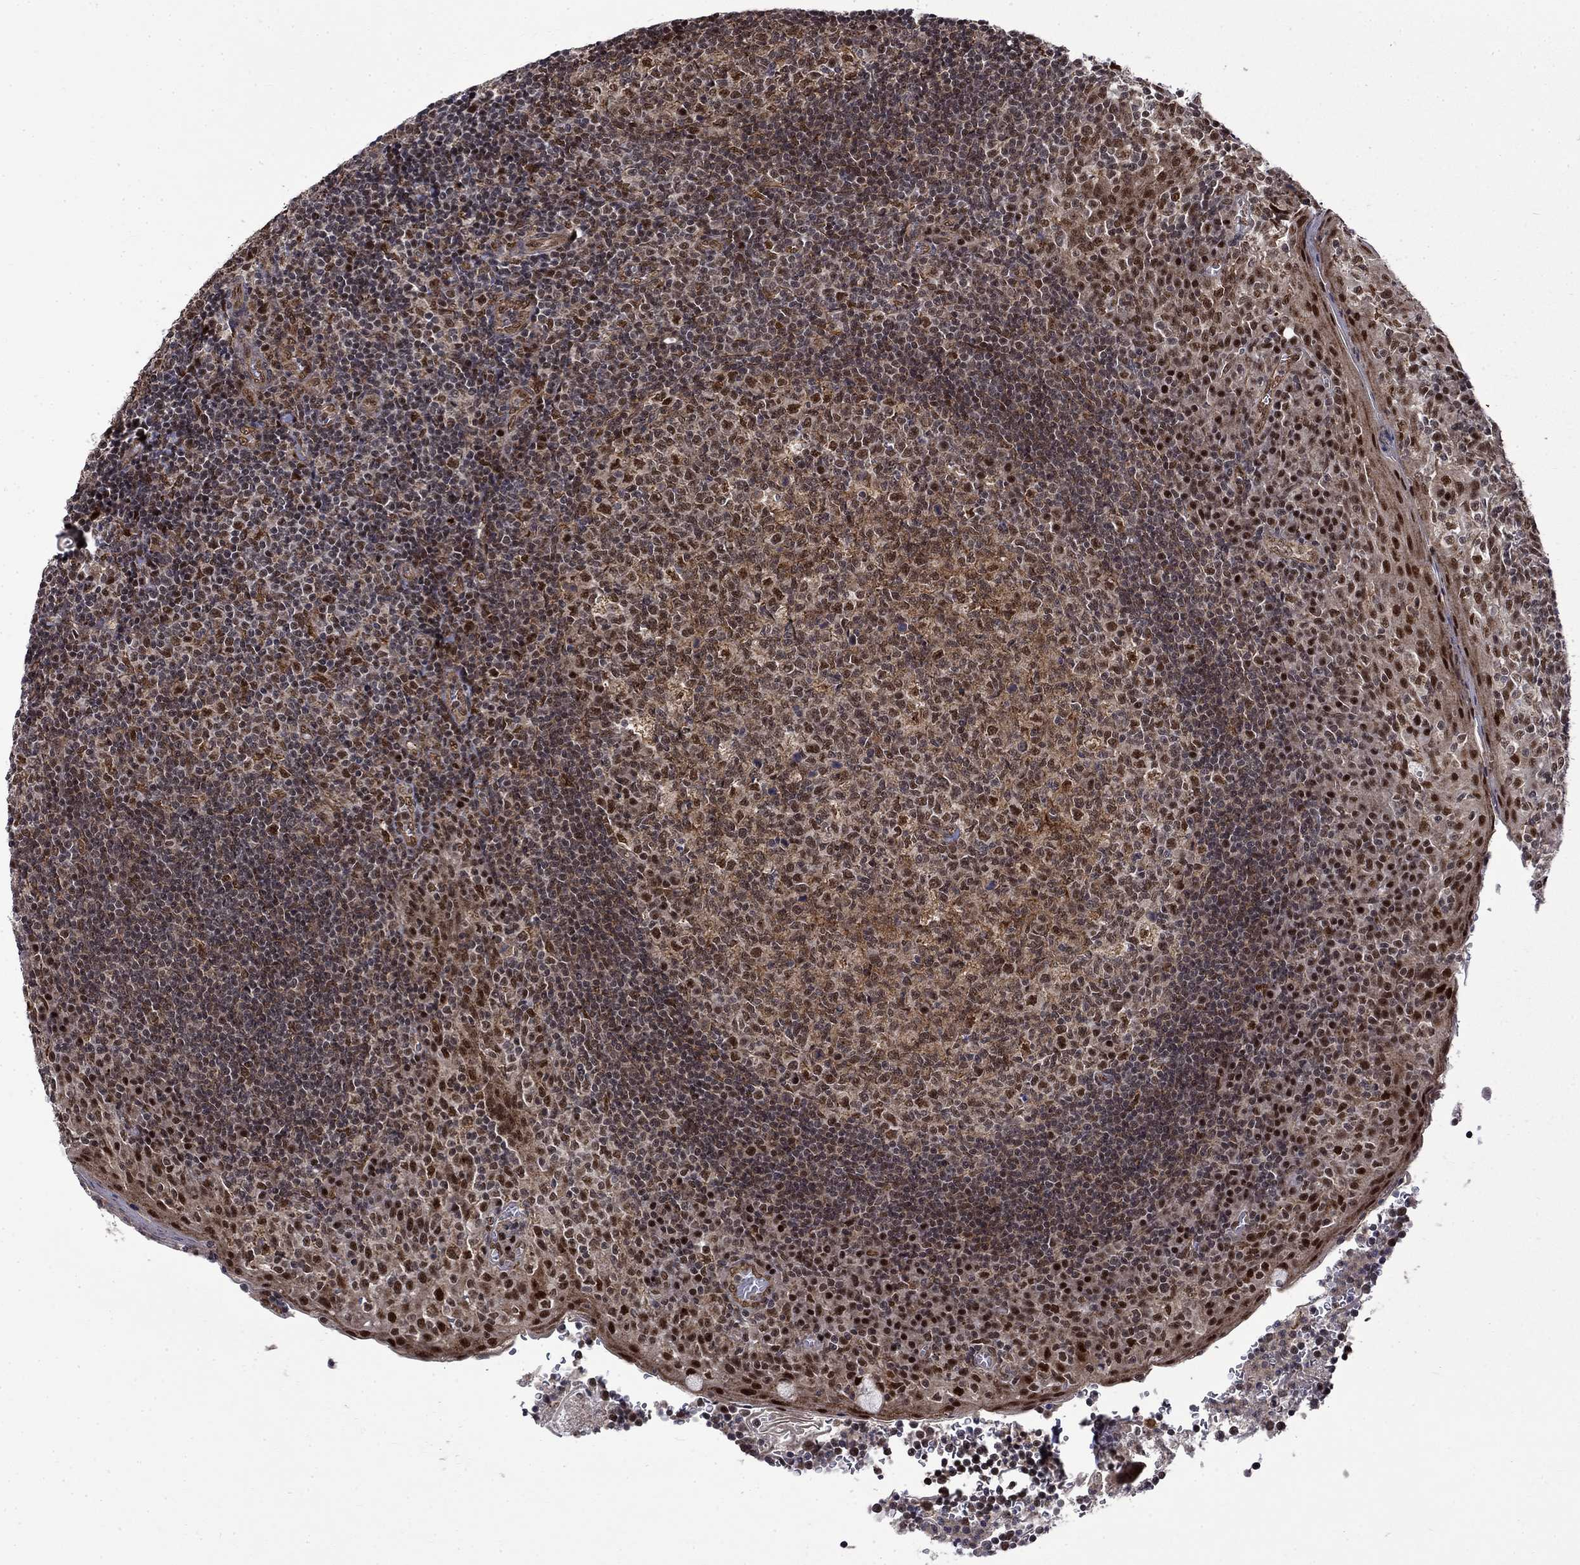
{"staining": {"intensity": "moderate", "quantity": "<25%", "location": "cytoplasmic/membranous,nuclear"}, "tissue": "tonsil", "cell_type": "Germinal center cells", "image_type": "normal", "snomed": [{"axis": "morphology", "description": "Normal tissue, NOS"}, {"axis": "topography", "description": "Tonsil"}], "caption": "Immunohistochemical staining of normal human tonsil demonstrates low levels of moderate cytoplasmic/membranous,nuclear positivity in approximately <25% of germinal center cells. Ihc stains the protein of interest in brown and the nuclei are stained blue.", "gene": "KPNA3", "patient": {"sex": "female", "age": 13}}